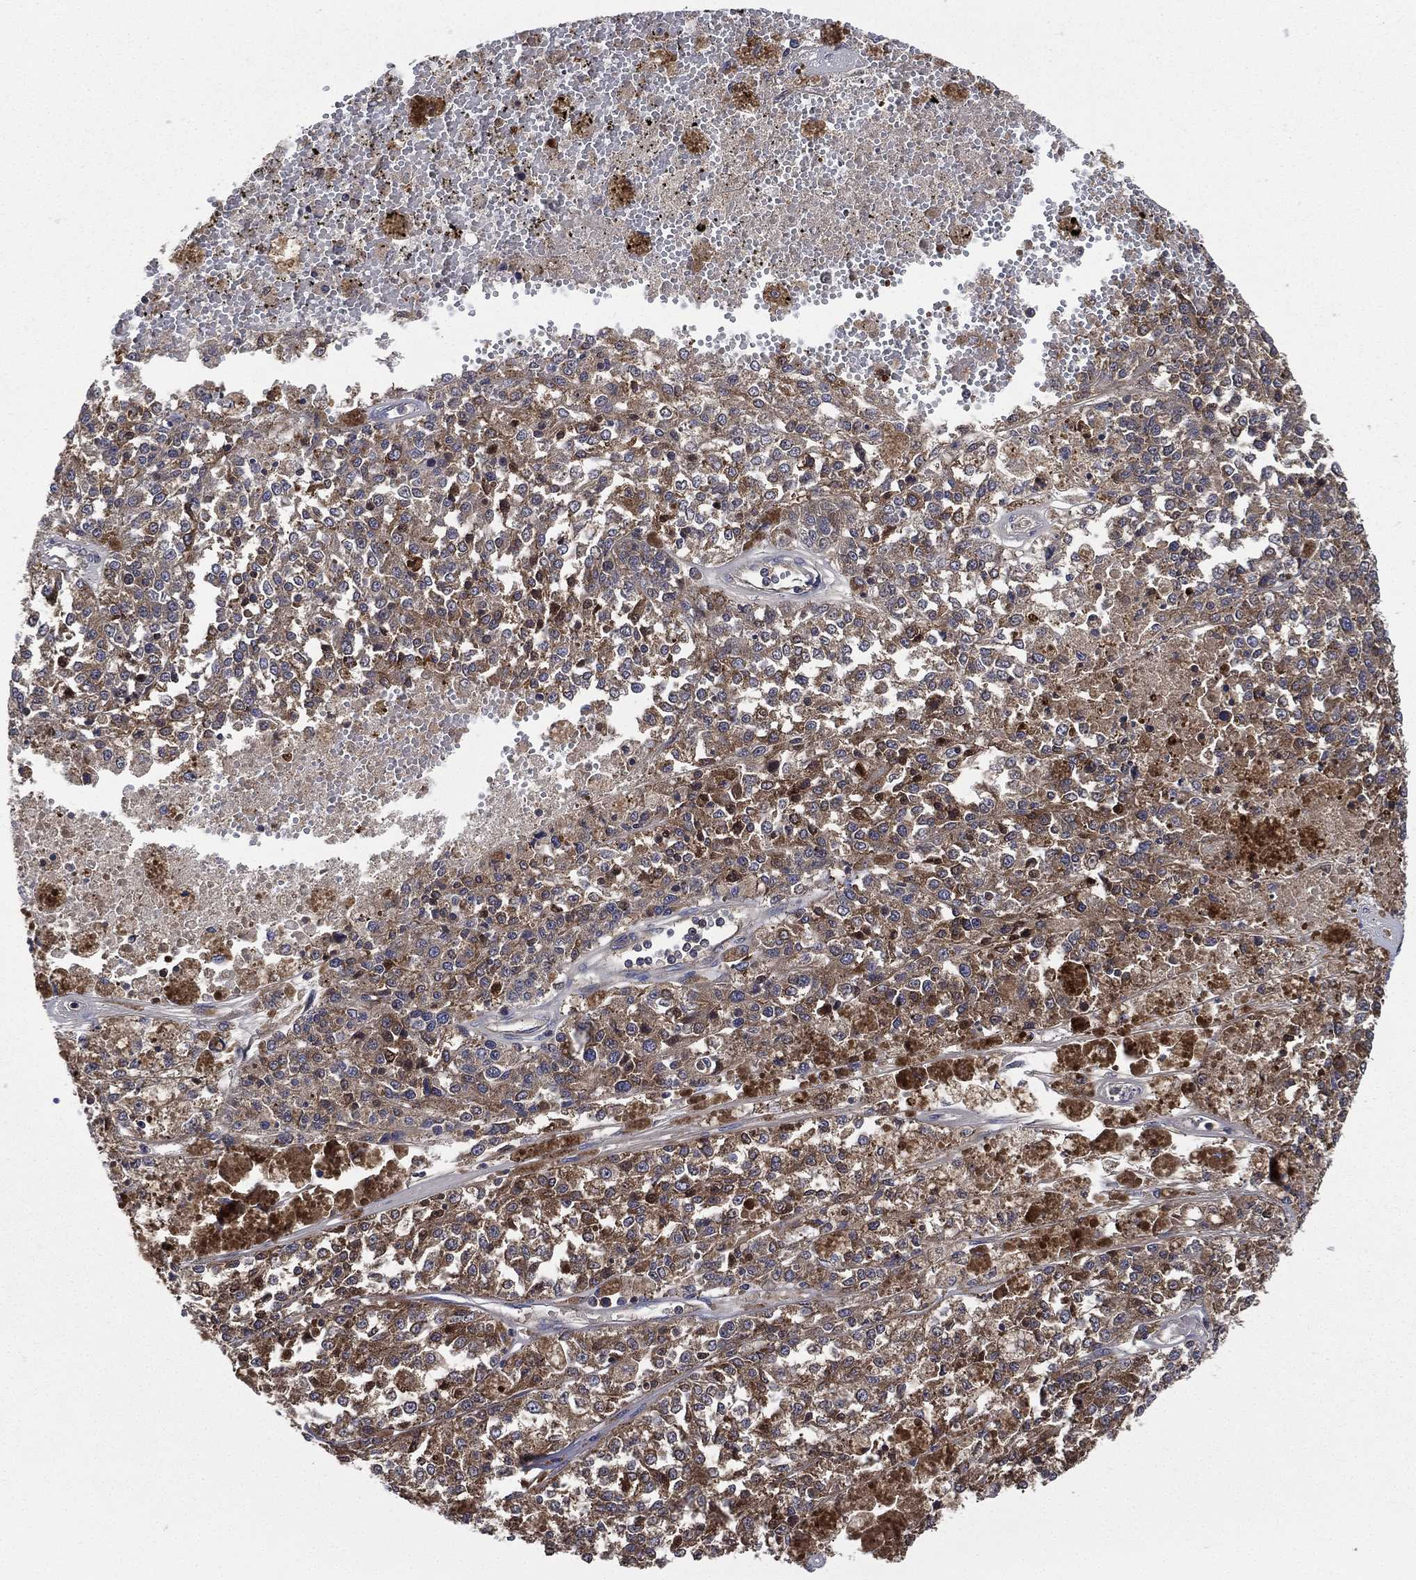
{"staining": {"intensity": "moderate", "quantity": "25%-75%", "location": "cytoplasmic/membranous"}, "tissue": "melanoma", "cell_type": "Tumor cells", "image_type": "cancer", "snomed": [{"axis": "morphology", "description": "Malignant melanoma, Metastatic site"}, {"axis": "topography", "description": "Lymph node"}], "caption": "Tumor cells demonstrate medium levels of moderate cytoplasmic/membranous staining in approximately 25%-75% of cells in malignant melanoma (metastatic site).", "gene": "SMPD3", "patient": {"sex": "female", "age": 64}}